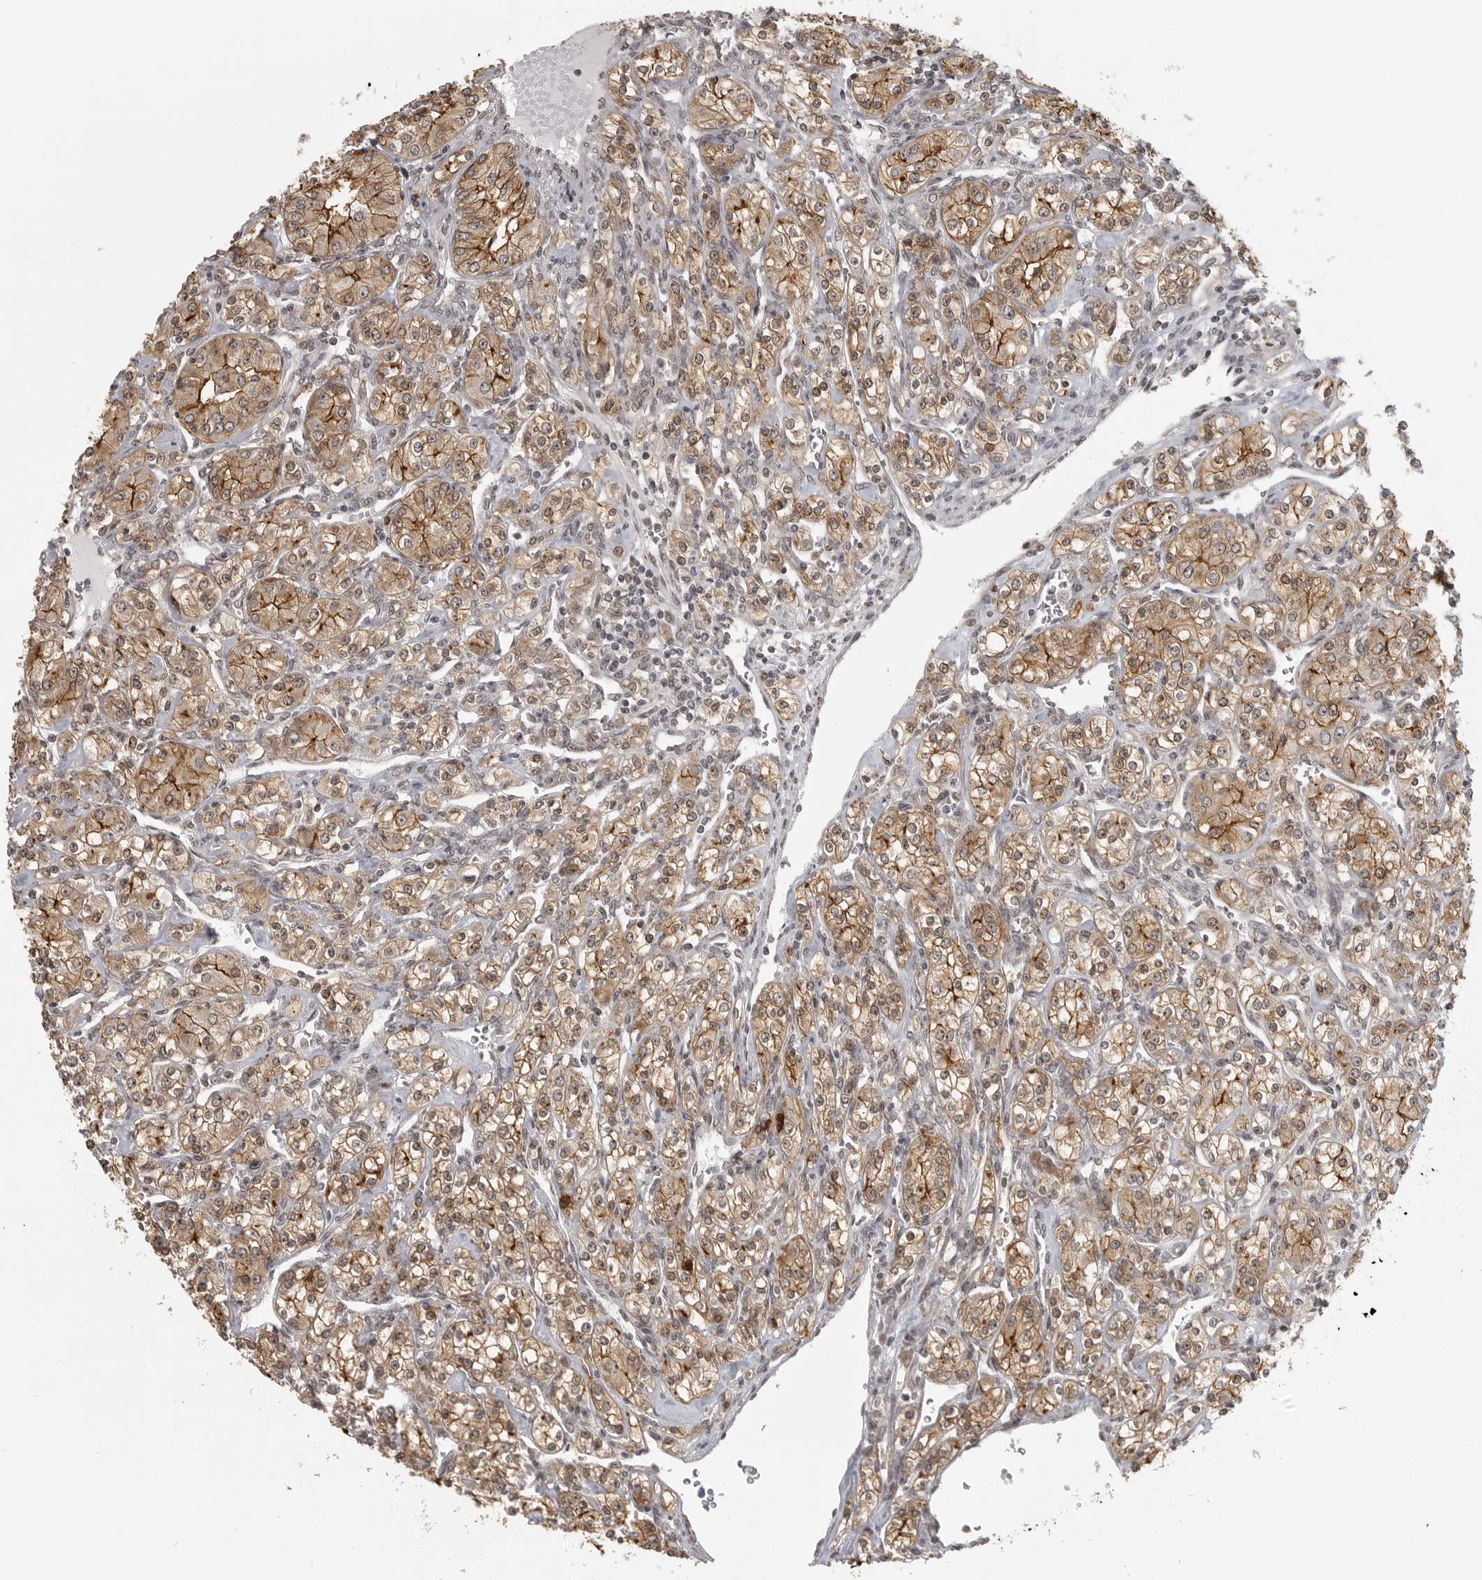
{"staining": {"intensity": "moderate", "quantity": ">75%", "location": "cytoplasmic/membranous"}, "tissue": "renal cancer", "cell_type": "Tumor cells", "image_type": "cancer", "snomed": [{"axis": "morphology", "description": "Adenocarcinoma, NOS"}, {"axis": "topography", "description": "Kidney"}], "caption": "Renal cancer (adenocarcinoma) stained with a protein marker demonstrates moderate staining in tumor cells.", "gene": "ISG20L2", "patient": {"sex": "male", "age": 77}}